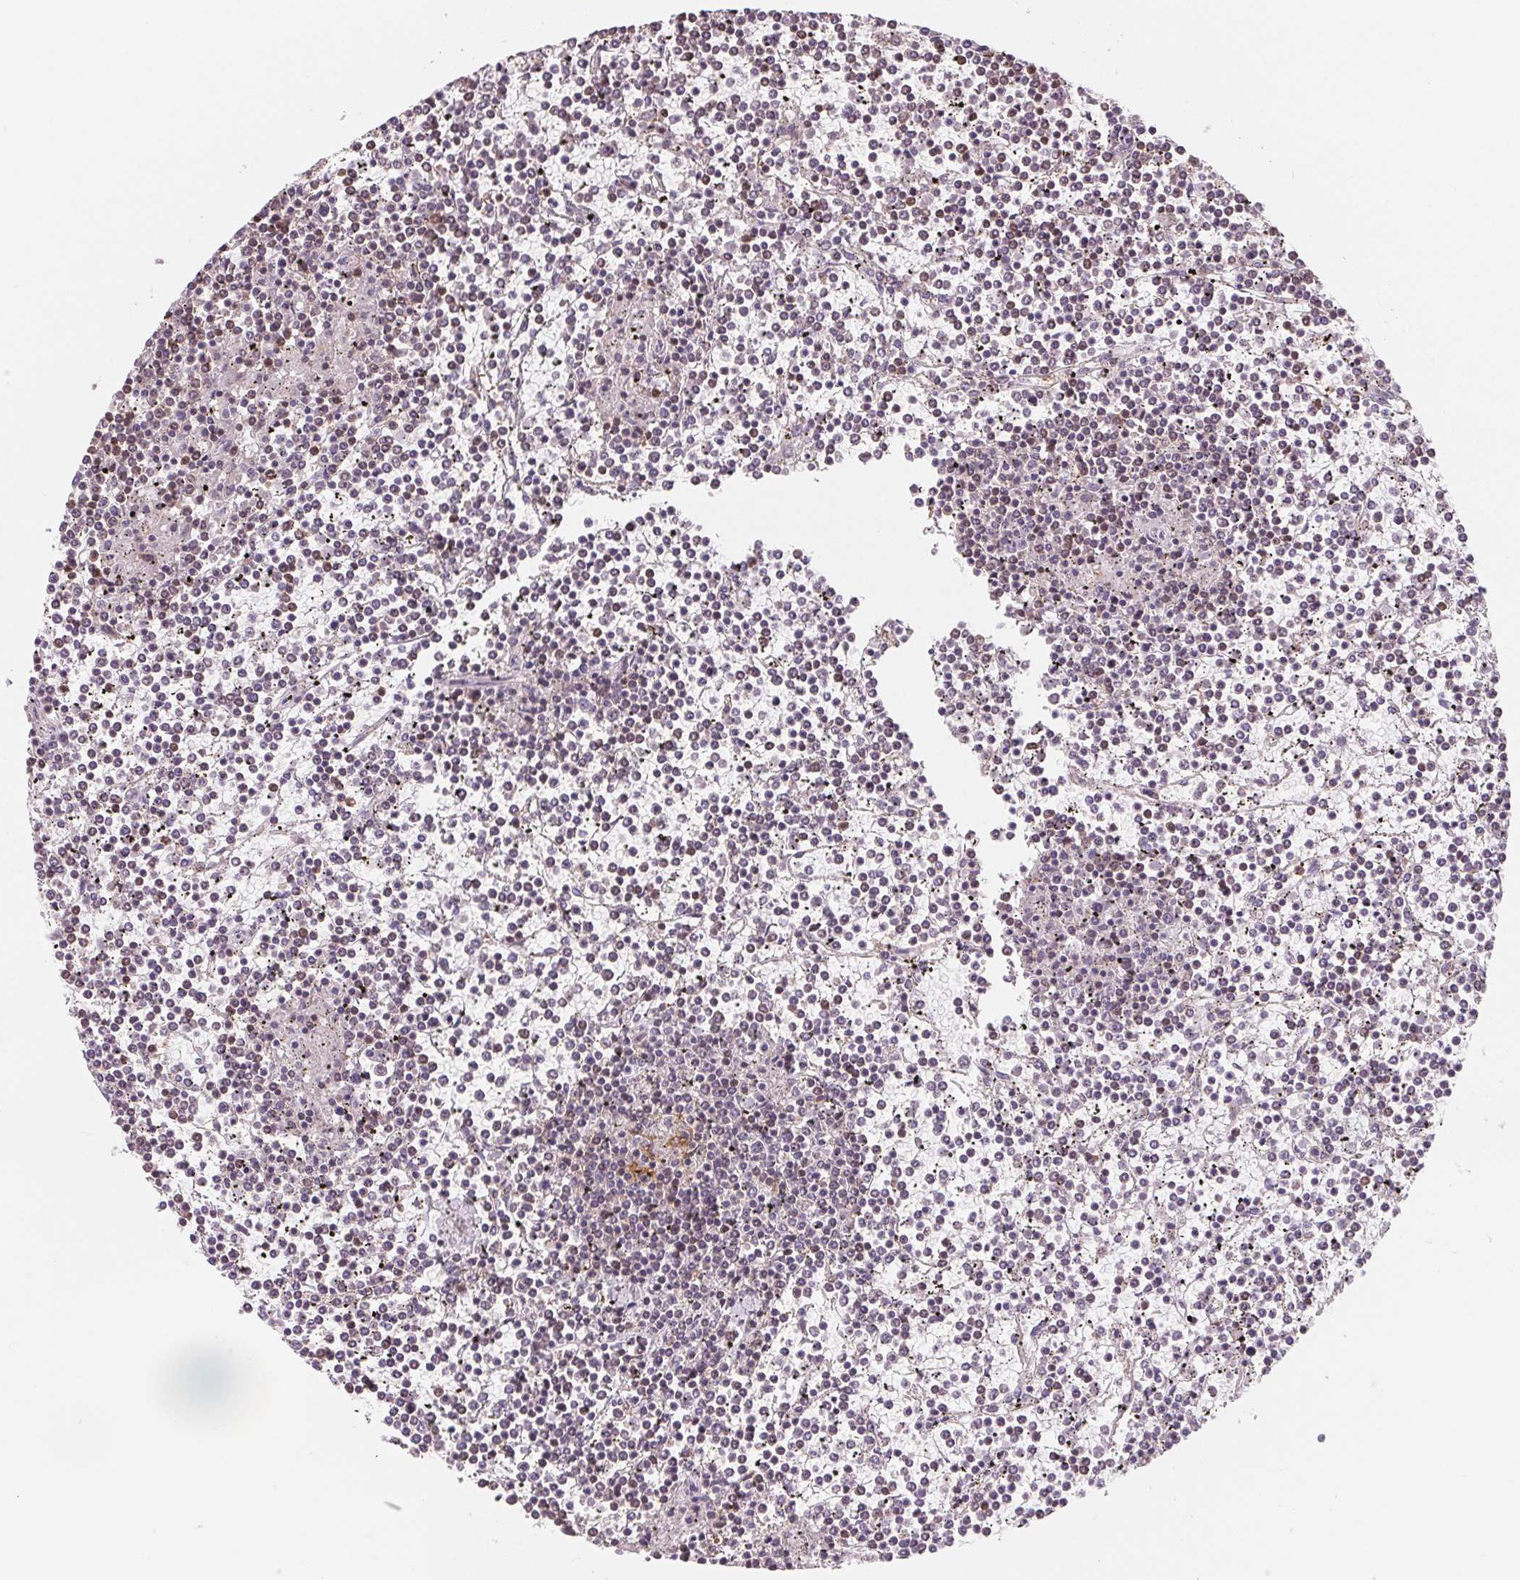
{"staining": {"intensity": "negative", "quantity": "none", "location": "none"}, "tissue": "lymphoma", "cell_type": "Tumor cells", "image_type": "cancer", "snomed": [{"axis": "morphology", "description": "Malignant lymphoma, non-Hodgkin's type, Low grade"}, {"axis": "topography", "description": "Spleen"}], "caption": "Protein analysis of low-grade malignant lymphoma, non-Hodgkin's type displays no significant positivity in tumor cells.", "gene": "VTCN1", "patient": {"sex": "female", "age": 19}}